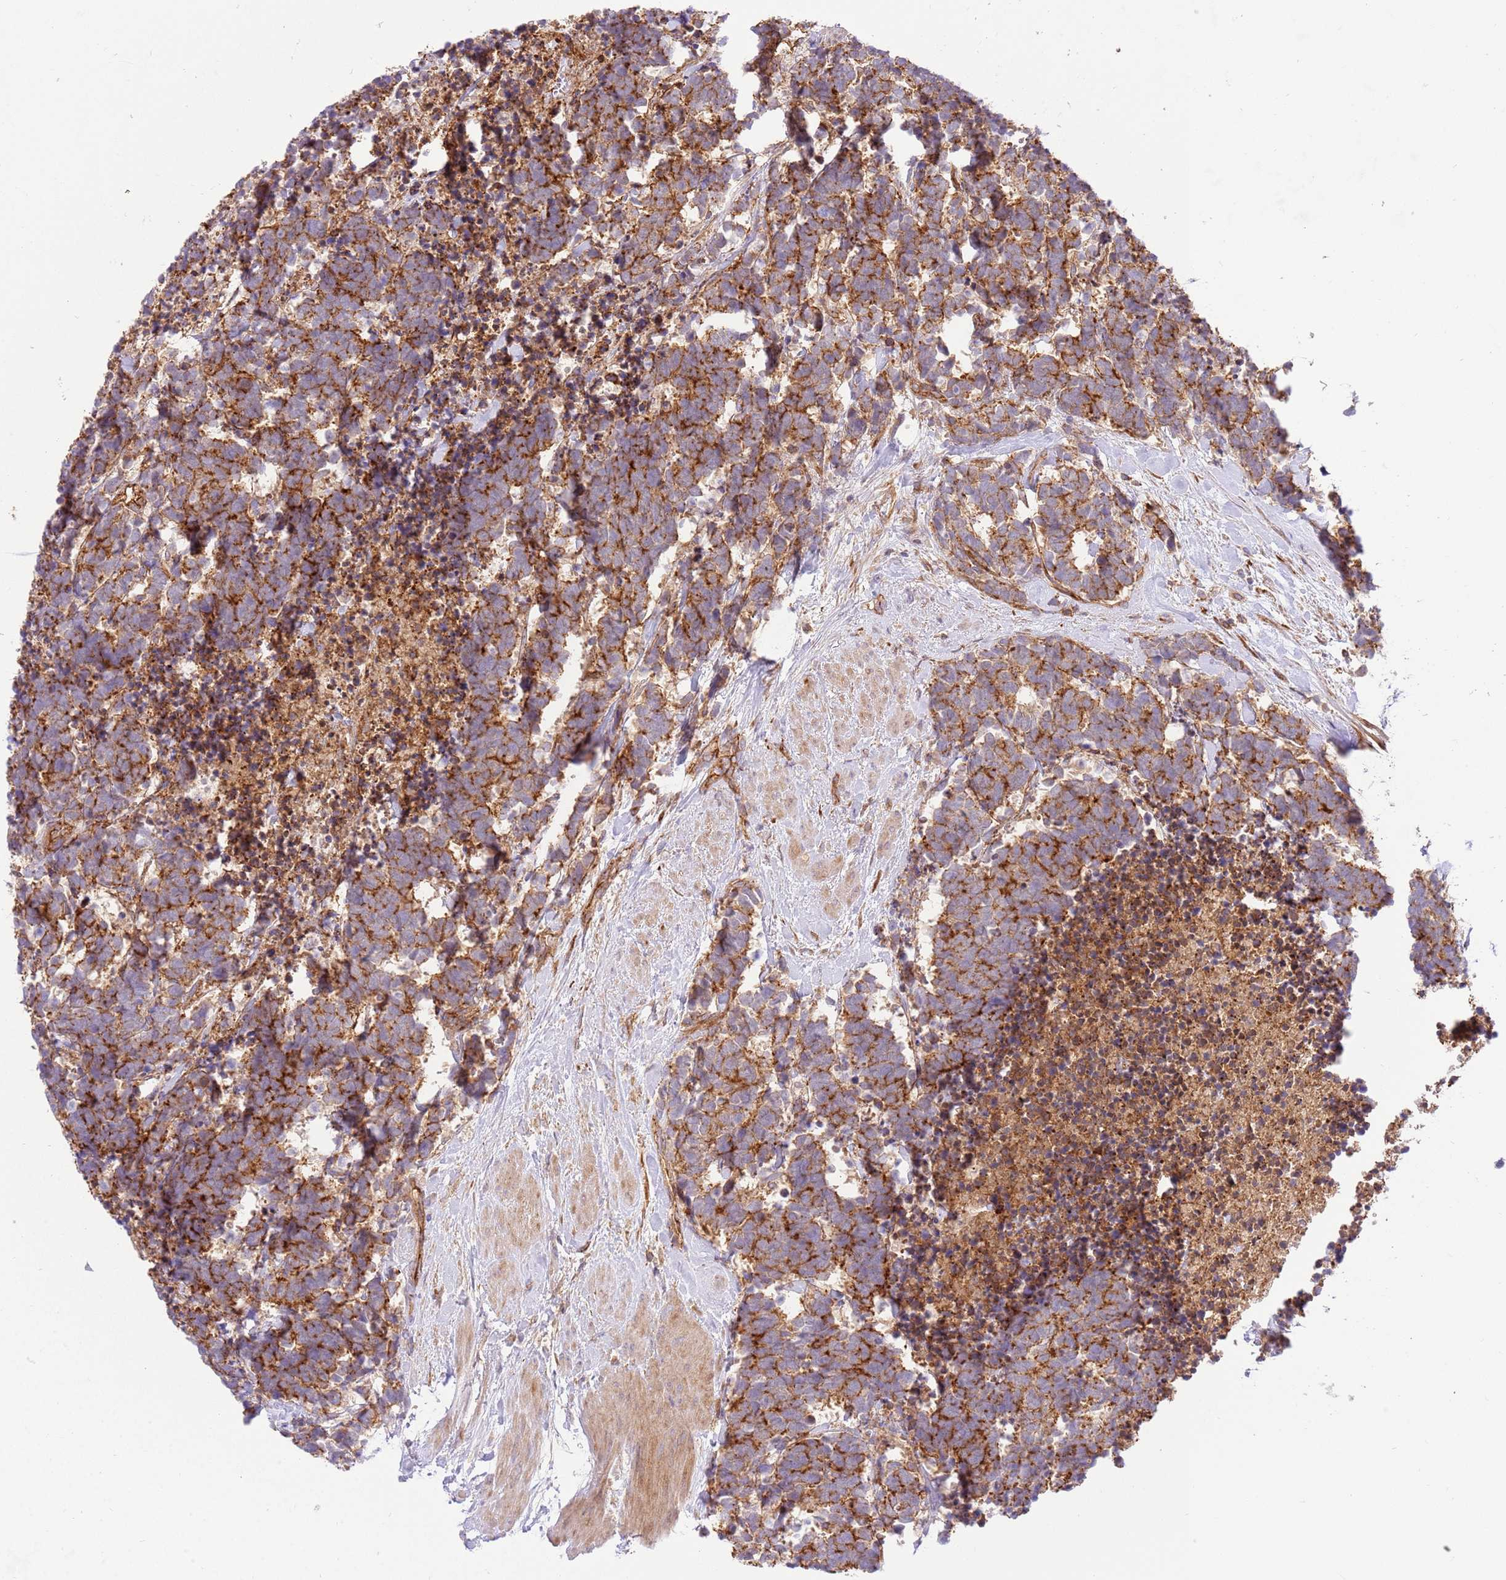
{"staining": {"intensity": "moderate", "quantity": ">75%", "location": "cytoplasmic/membranous"}, "tissue": "carcinoid", "cell_type": "Tumor cells", "image_type": "cancer", "snomed": [{"axis": "morphology", "description": "Carcinoma, NOS"}, {"axis": "morphology", "description": "Carcinoid, malignant, NOS"}, {"axis": "topography", "description": "Prostate"}], "caption": "Immunohistochemical staining of human malignant carcinoid exhibits medium levels of moderate cytoplasmic/membranous protein positivity in about >75% of tumor cells. Nuclei are stained in blue.", "gene": "EFCAB8", "patient": {"sex": "male", "age": 57}}